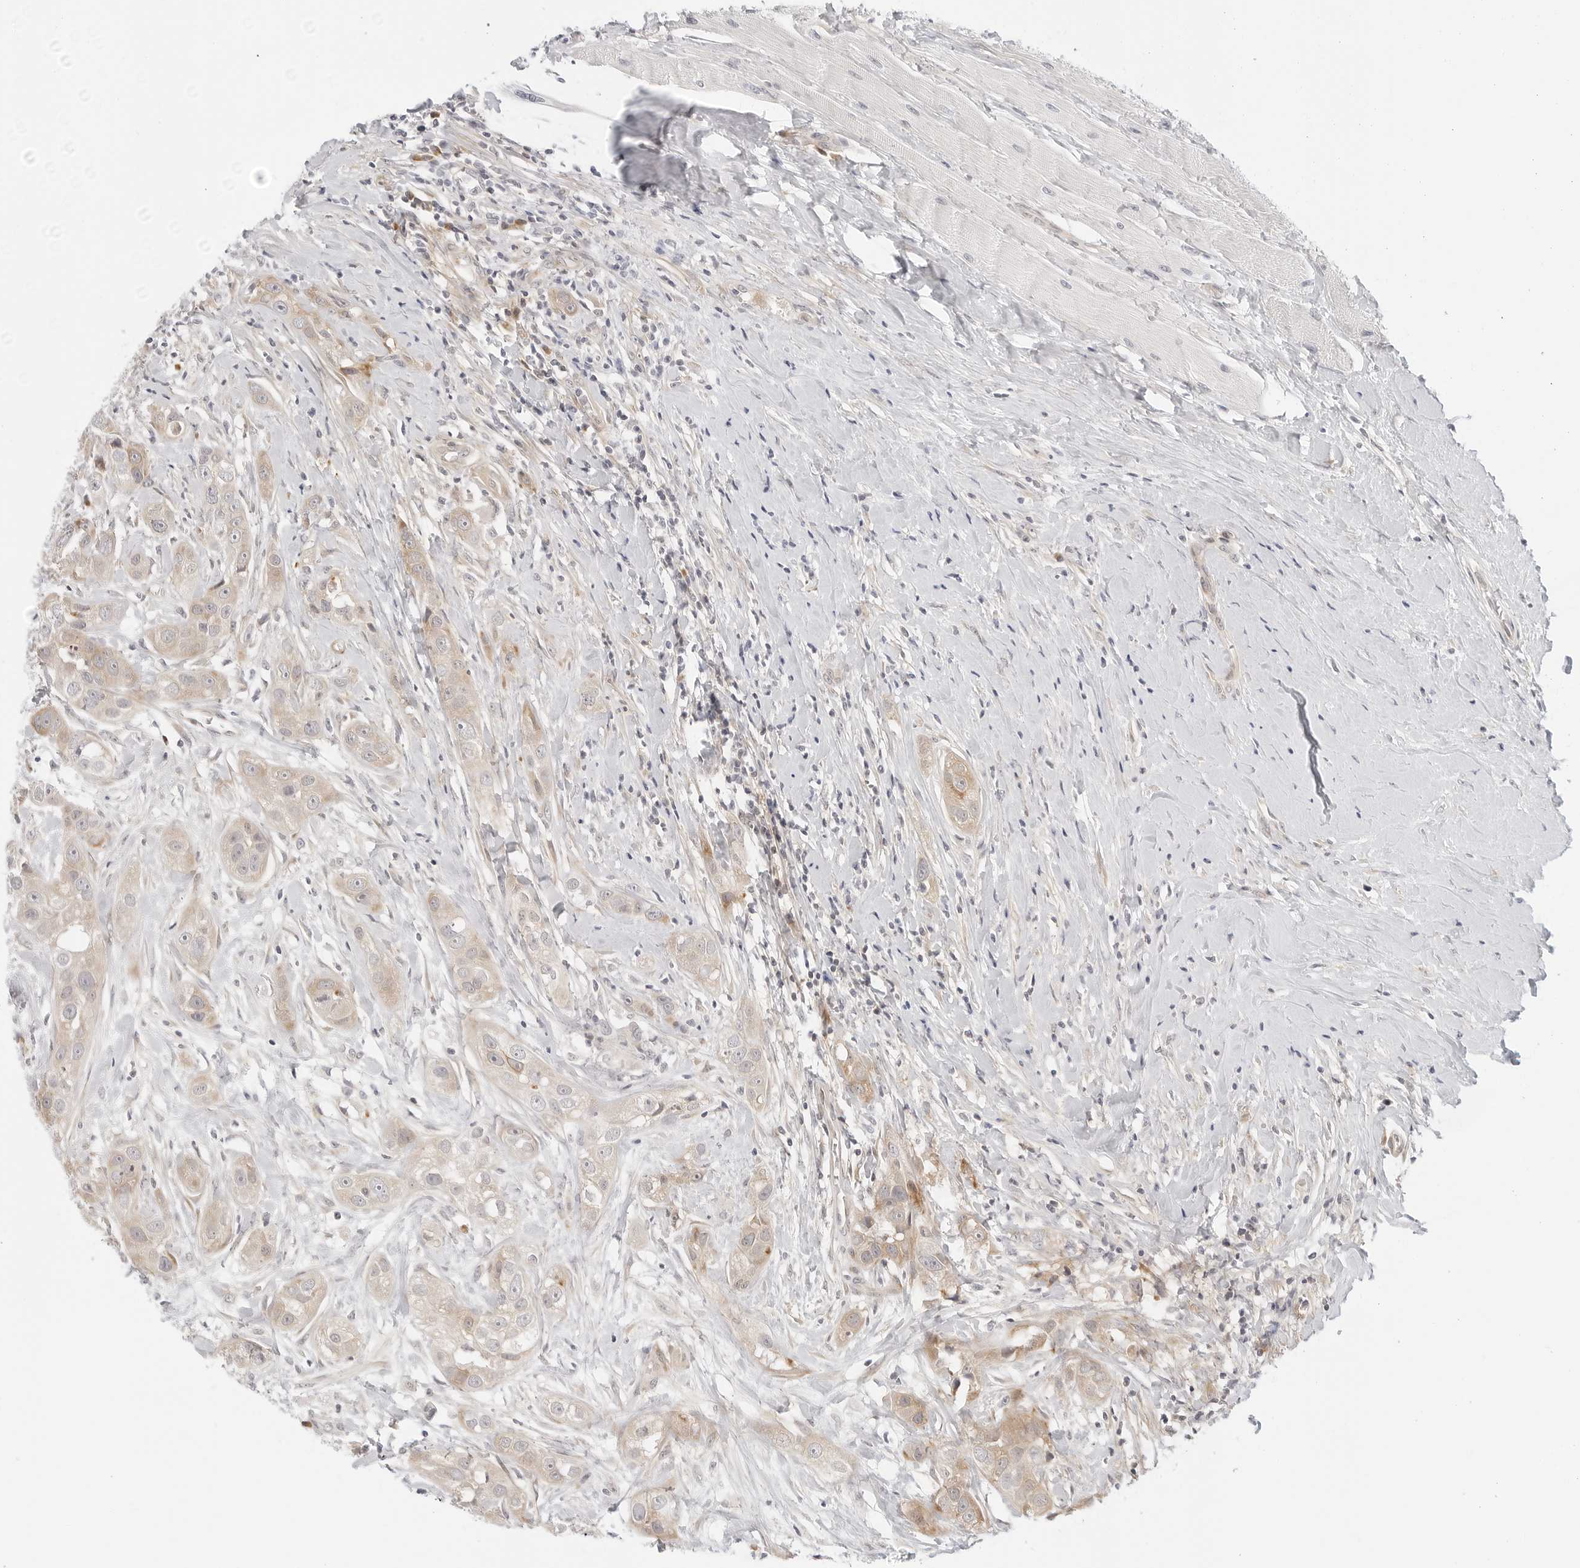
{"staining": {"intensity": "moderate", "quantity": "25%-75%", "location": "cytoplasmic/membranous"}, "tissue": "head and neck cancer", "cell_type": "Tumor cells", "image_type": "cancer", "snomed": [{"axis": "morphology", "description": "Normal tissue, NOS"}, {"axis": "morphology", "description": "Squamous cell carcinoma, NOS"}, {"axis": "topography", "description": "Skeletal muscle"}, {"axis": "topography", "description": "Head-Neck"}], "caption": "The photomicrograph demonstrates a brown stain indicating the presence of a protein in the cytoplasmic/membranous of tumor cells in head and neck squamous cell carcinoma.", "gene": "TCP1", "patient": {"sex": "male", "age": 51}}